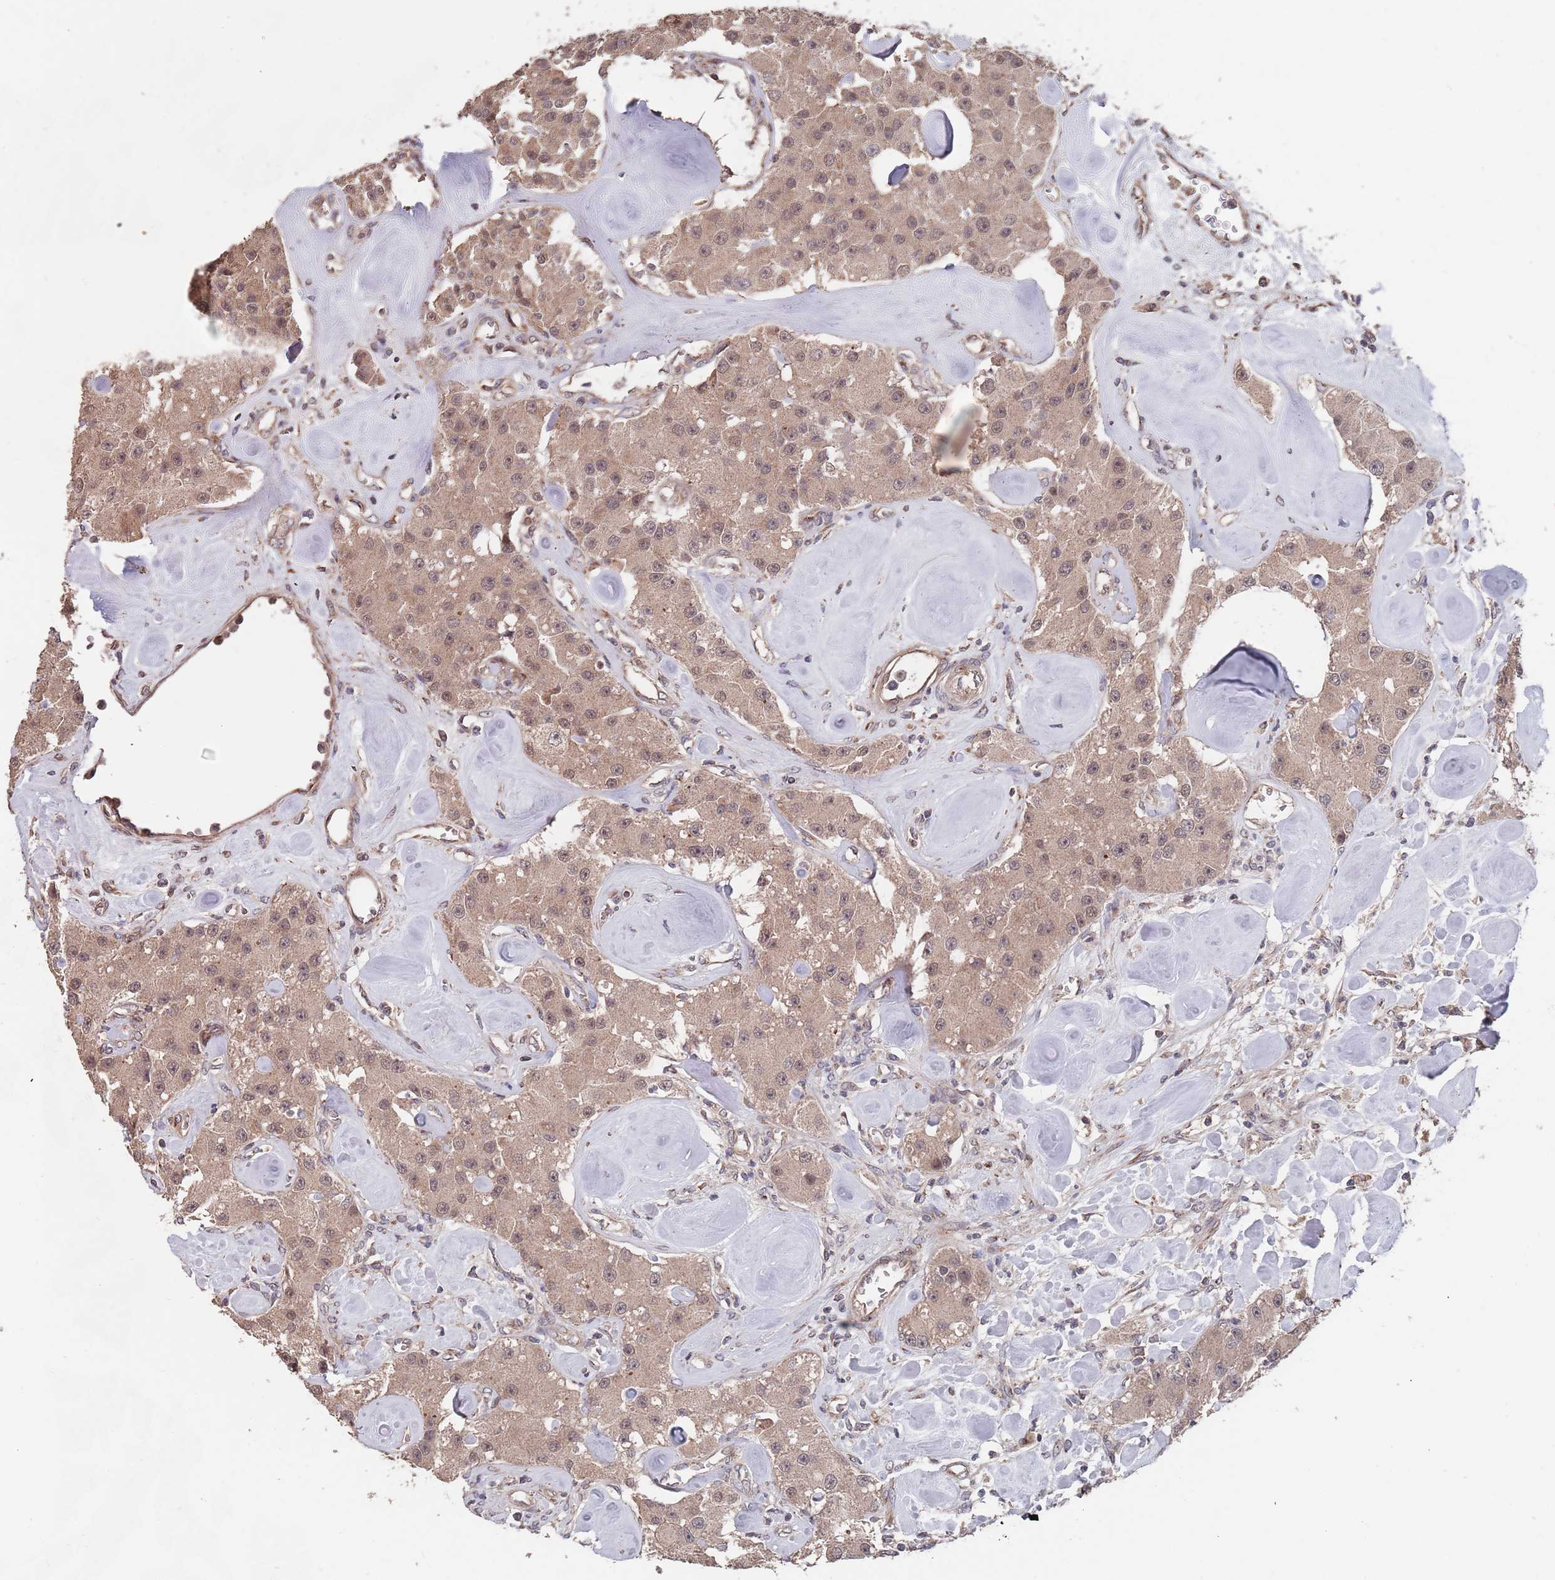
{"staining": {"intensity": "weak", "quantity": ">75%", "location": "cytoplasmic/membranous"}, "tissue": "carcinoid", "cell_type": "Tumor cells", "image_type": "cancer", "snomed": [{"axis": "morphology", "description": "Carcinoid, malignant, NOS"}, {"axis": "topography", "description": "Pancreas"}], "caption": "Protein staining of carcinoid (malignant) tissue displays weak cytoplasmic/membranous expression in approximately >75% of tumor cells.", "gene": "UNC45A", "patient": {"sex": "male", "age": 41}}